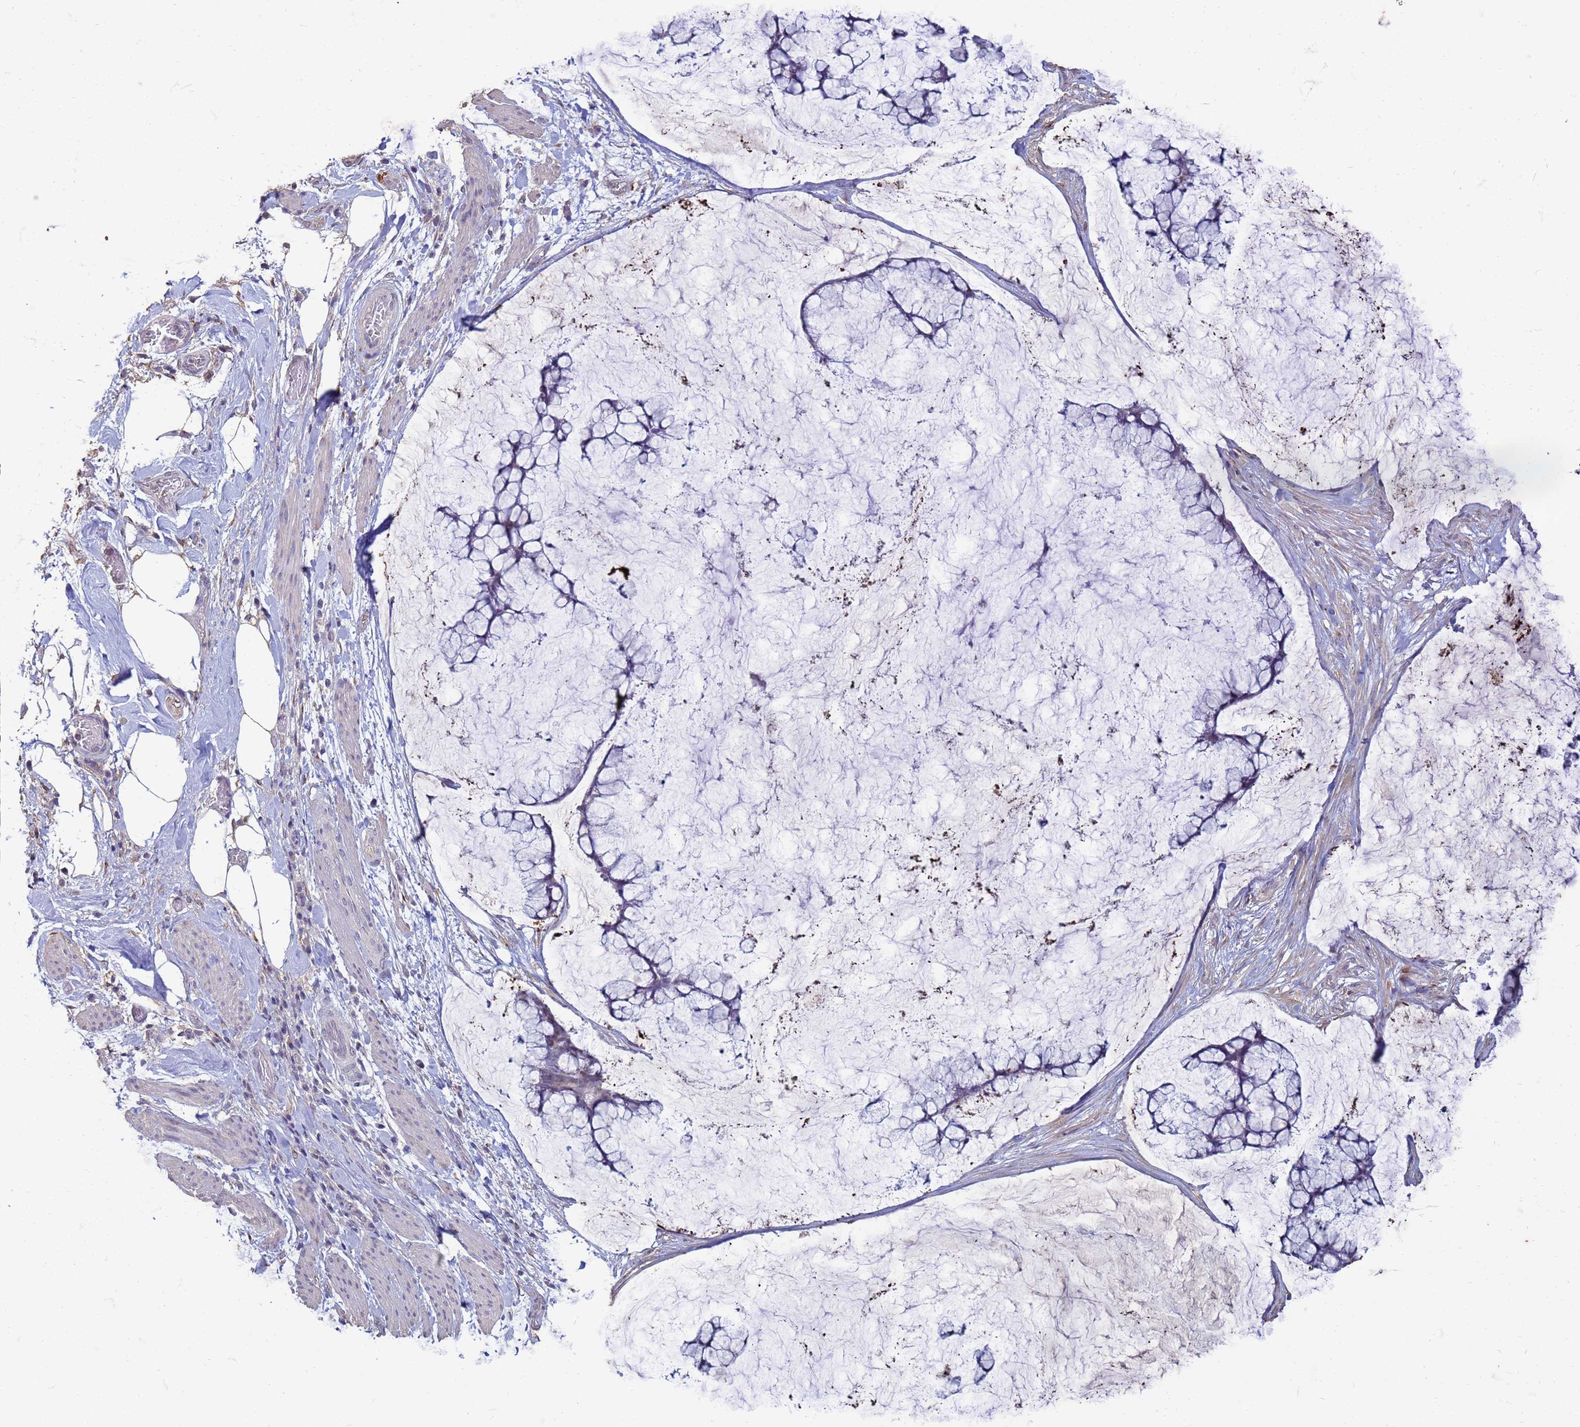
{"staining": {"intensity": "negative", "quantity": "none", "location": "none"}, "tissue": "ovarian cancer", "cell_type": "Tumor cells", "image_type": "cancer", "snomed": [{"axis": "morphology", "description": "Cystadenocarcinoma, mucinous, NOS"}, {"axis": "topography", "description": "Ovary"}], "caption": "High power microscopy photomicrograph of an IHC histopathology image of mucinous cystadenocarcinoma (ovarian), revealing no significant staining in tumor cells.", "gene": "SLC25A15", "patient": {"sex": "female", "age": 42}}